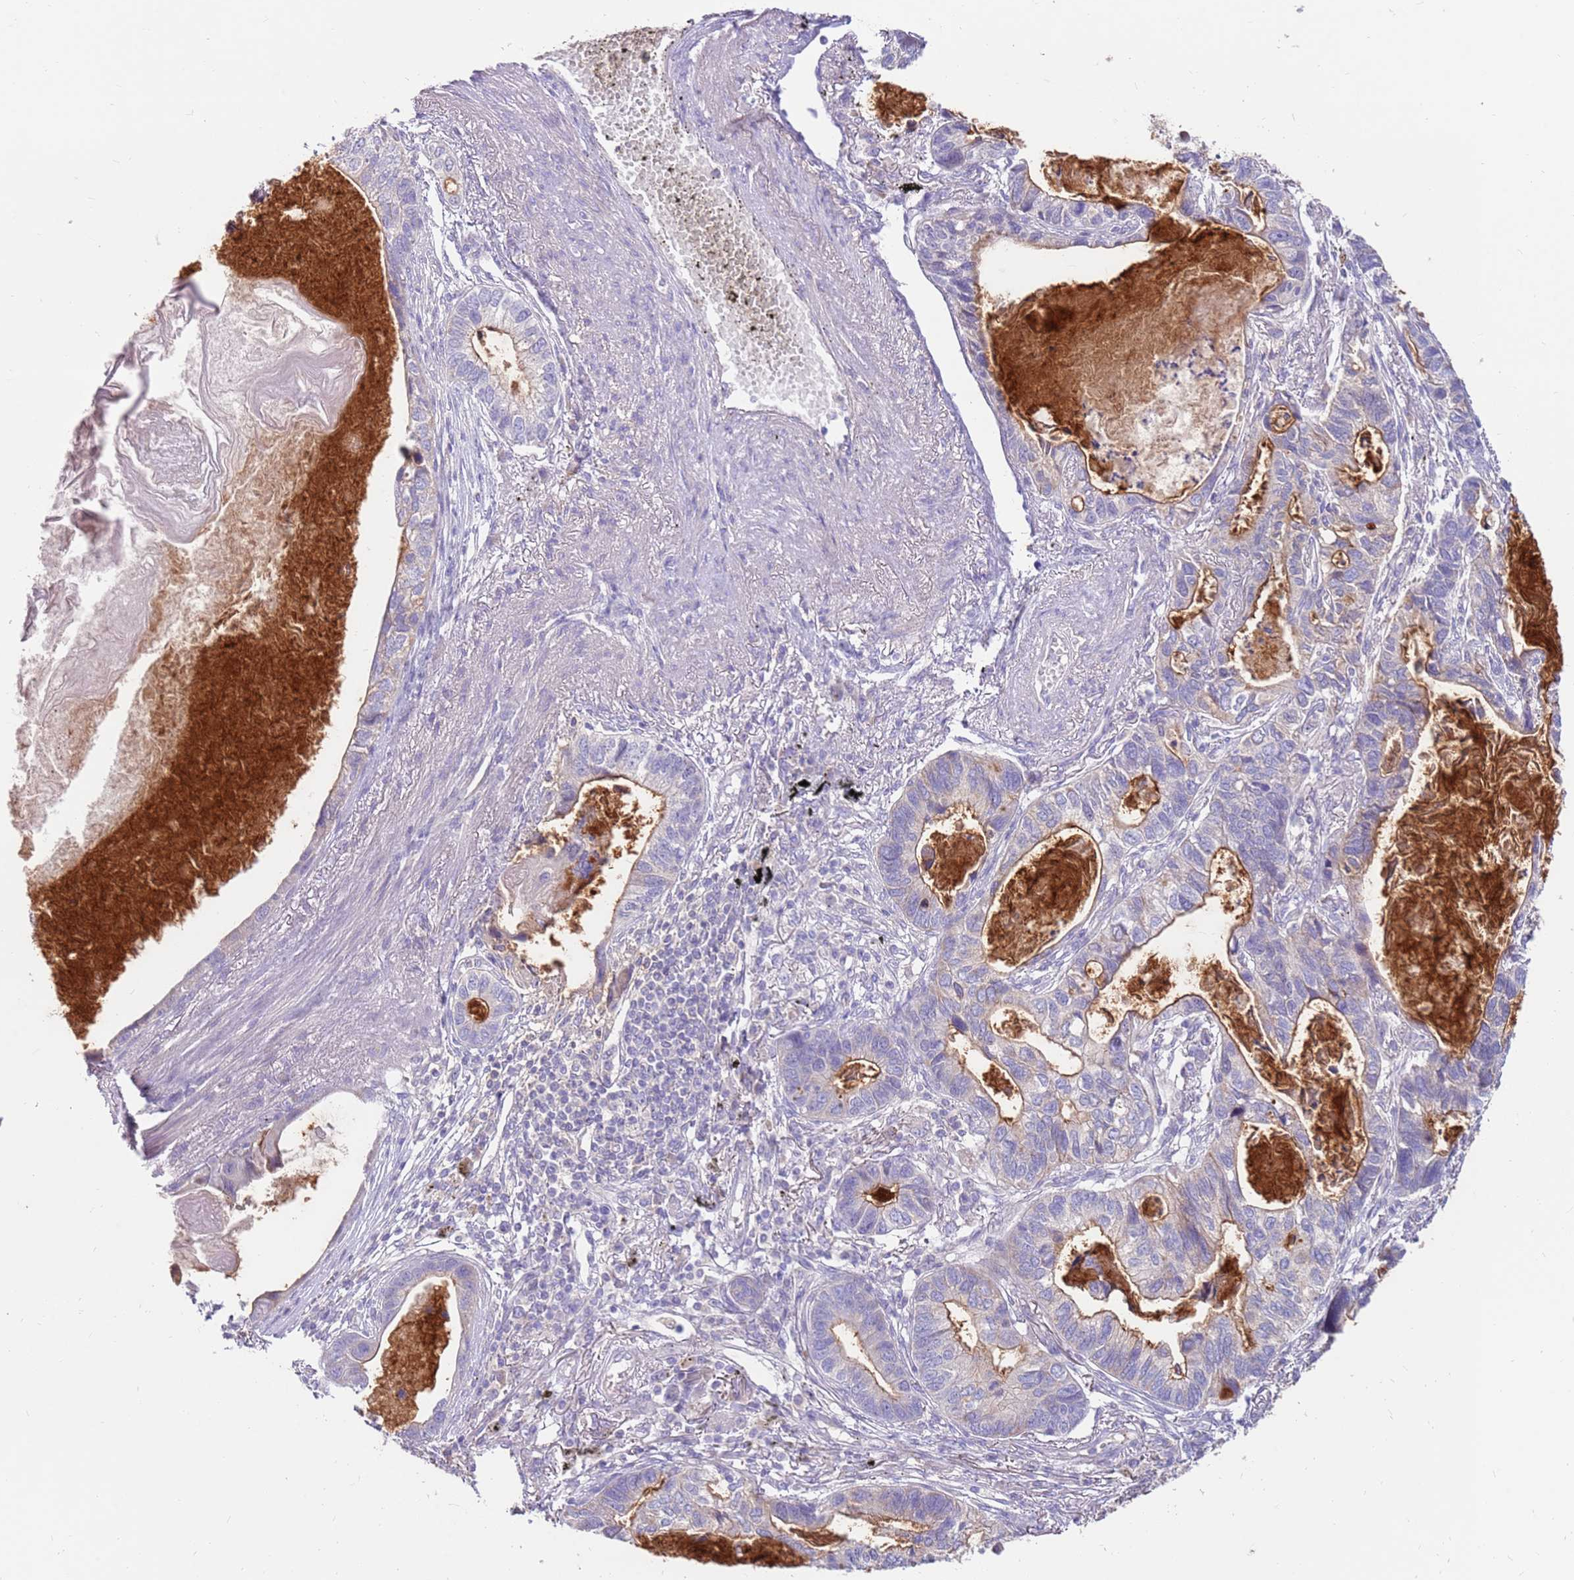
{"staining": {"intensity": "moderate", "quantity": "<25%", "location": "cytoplasmic/membranous"}, "tissue": "lung cancer", "cell_type": "Tumor cells", "image_type": "cancer", "snomed": [{"axis": "morphology", "description": "Adenocarcinoma, NOS"}, {"axis": "topography", "description": "Lung"}], "caption": "Immunohistochemistry staining of lung cancer (adenocarcinoma), which displays low levels of moderate cytoplasmic/membranous expression in approximately <25% of tumor cells indicating moderate cytoplasmic/membranous protein staining. The staining was performed using DAB (3,3'-diaminobenzidine) (brown) for protein detection and nuclei were counterstained in hematoxylin (blue).", "gene": "SLC44A4", "patient": {"sex": "male", "age": 67}}